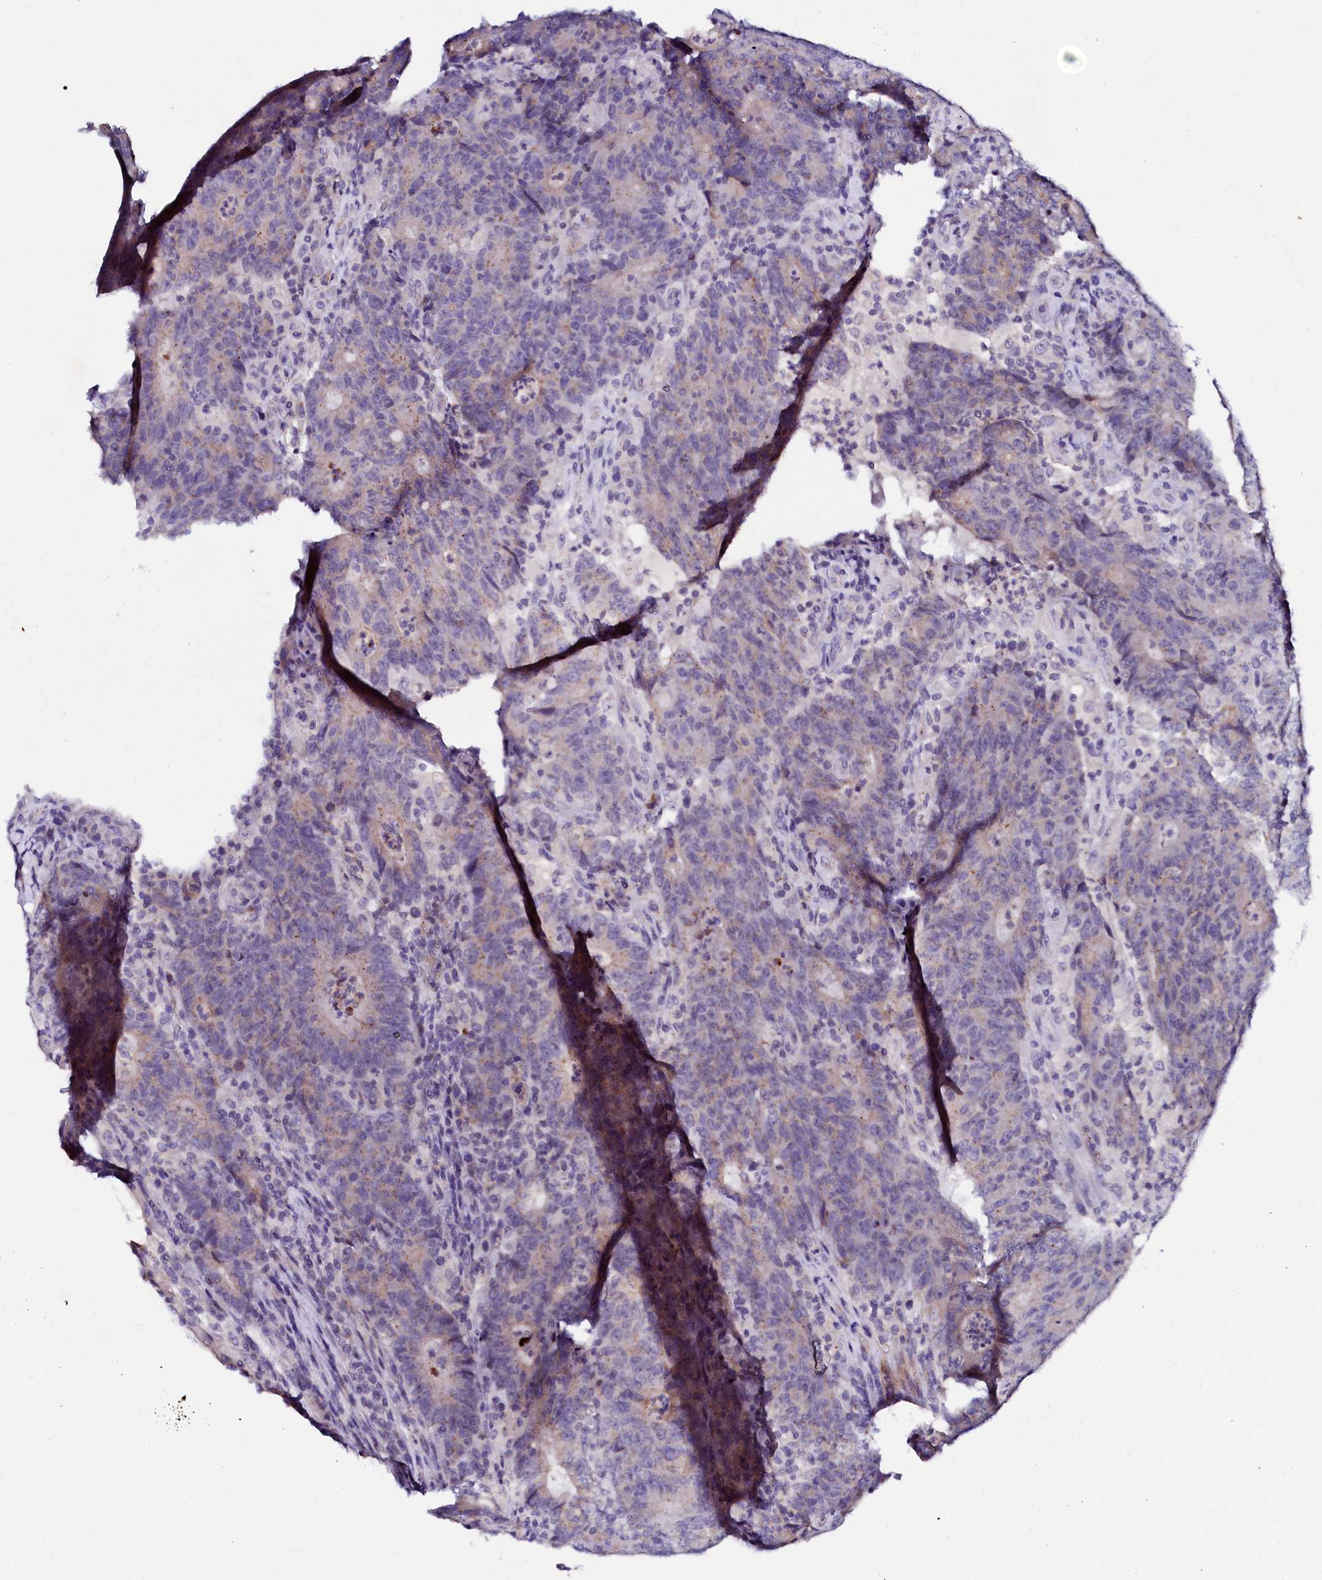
{"staining": {"intensity": "weak", "quantity": "<25%", "location": "cytoplasmic/membranous"}, "tissue": "colorectal cancer", "cell_type": "Tumor cells", "image_type": "cancer", "snomed": [{"axis": "morphology", "description": "Adenocarcinoma, NOS"}, {"axis": "topography", "description": "Colon"}], "caption": "Human colorectal cancer (adenocarcinoma) stained for a protein using immunohistochemistry displays no staining in tumor cells.", "gene": "NALF1", "patient": {"sex": "female", "age": 75}}